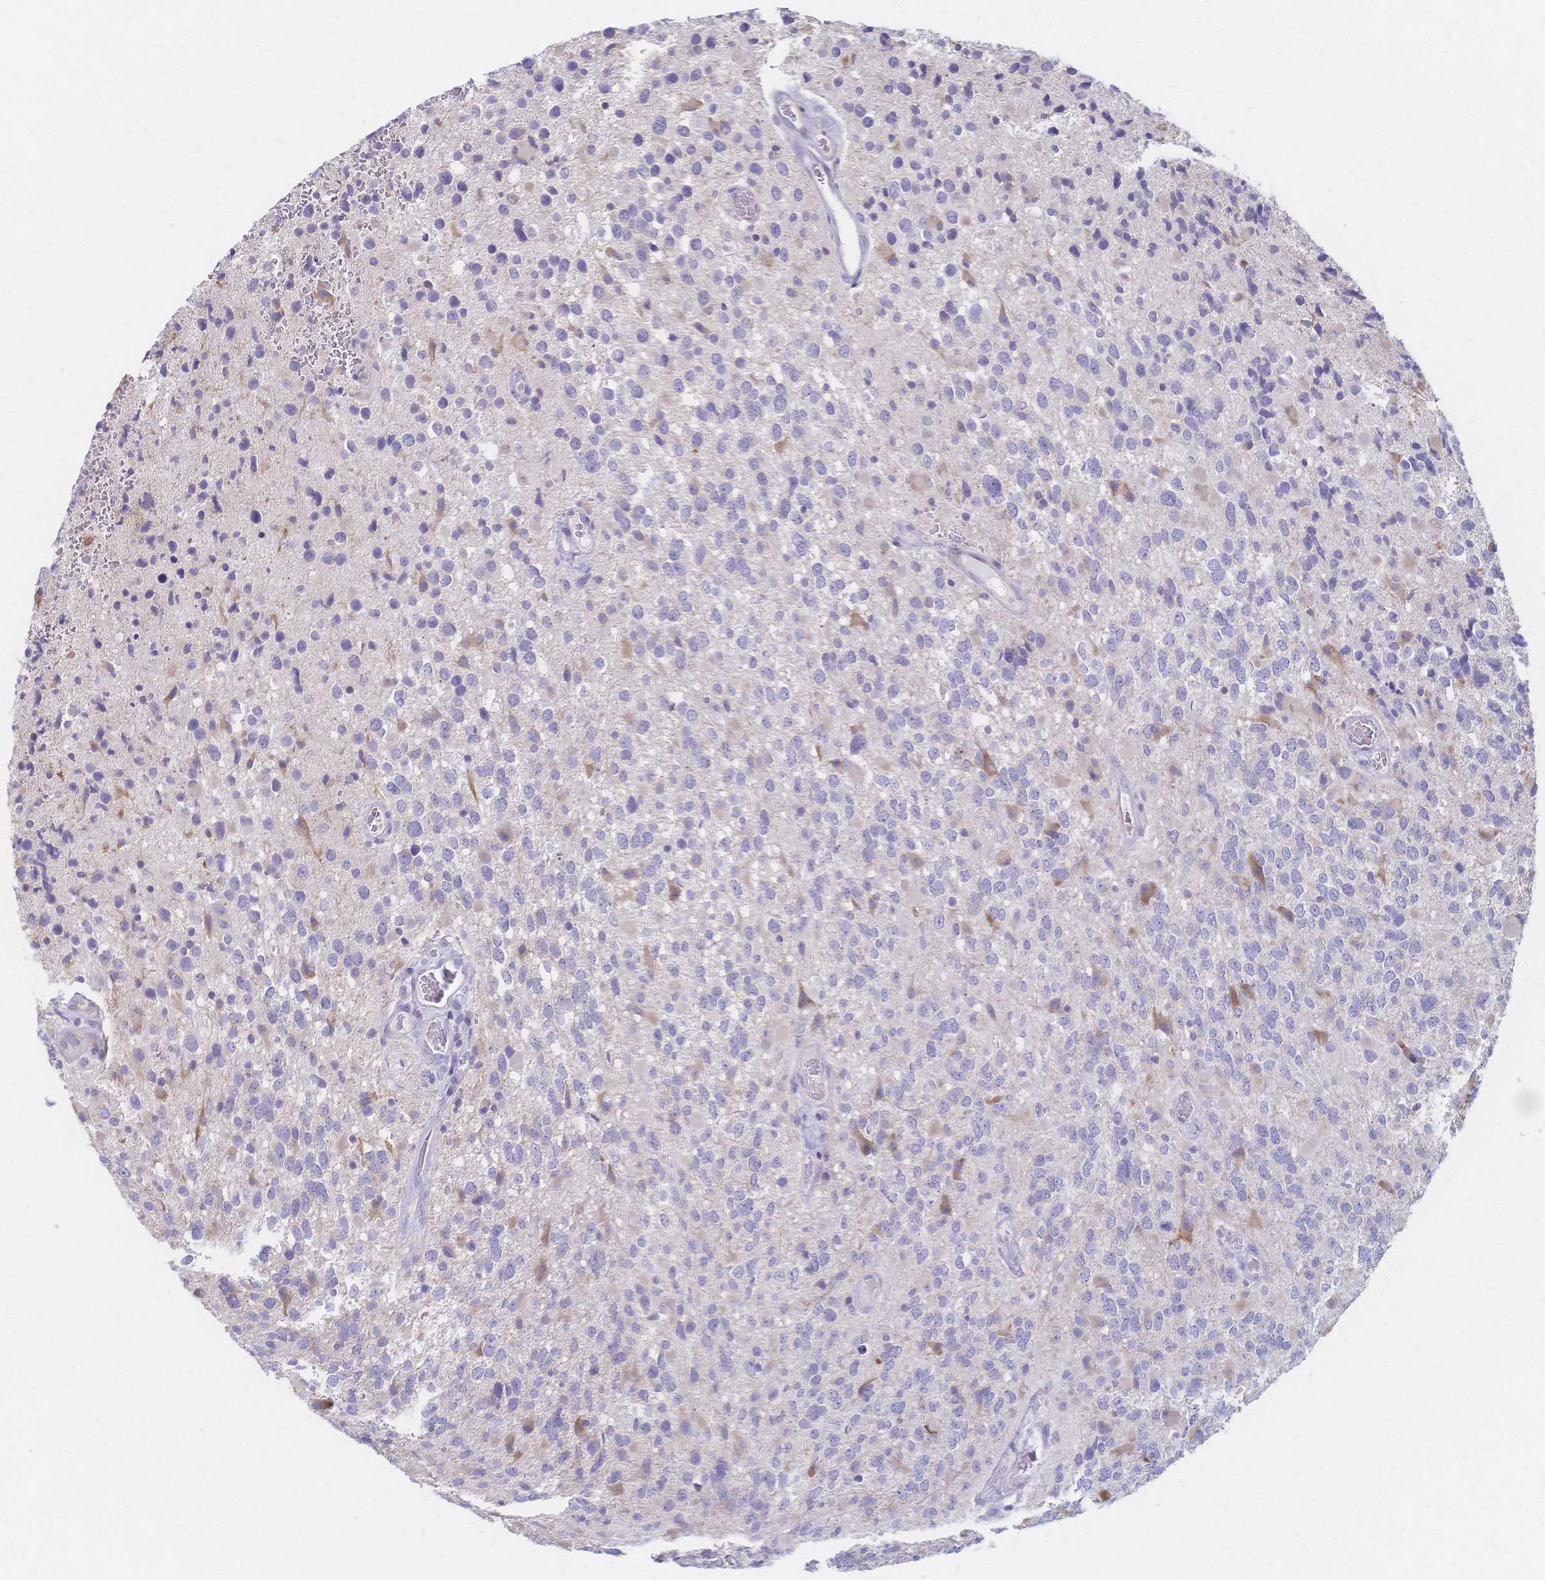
{"staining": {"intensity": "weak", "quantity": "<25%", "location": "cytoplasmic/membranous"}, "tissue": "glioma", "cell_type": "Tumor cells", "image_type": "cancer", "snomed": [{"axis": "morphology", "description": "Glioma, malignant, High grade"}, {"axis": "topography", "description": "Brain"}], "caption": "Photomicrograph shows no protein expression in tumor cells of high-grade glioma (malignant) tissue.", "gene": "CYB5A", "patient": {"sex": "female", "age": 40}}